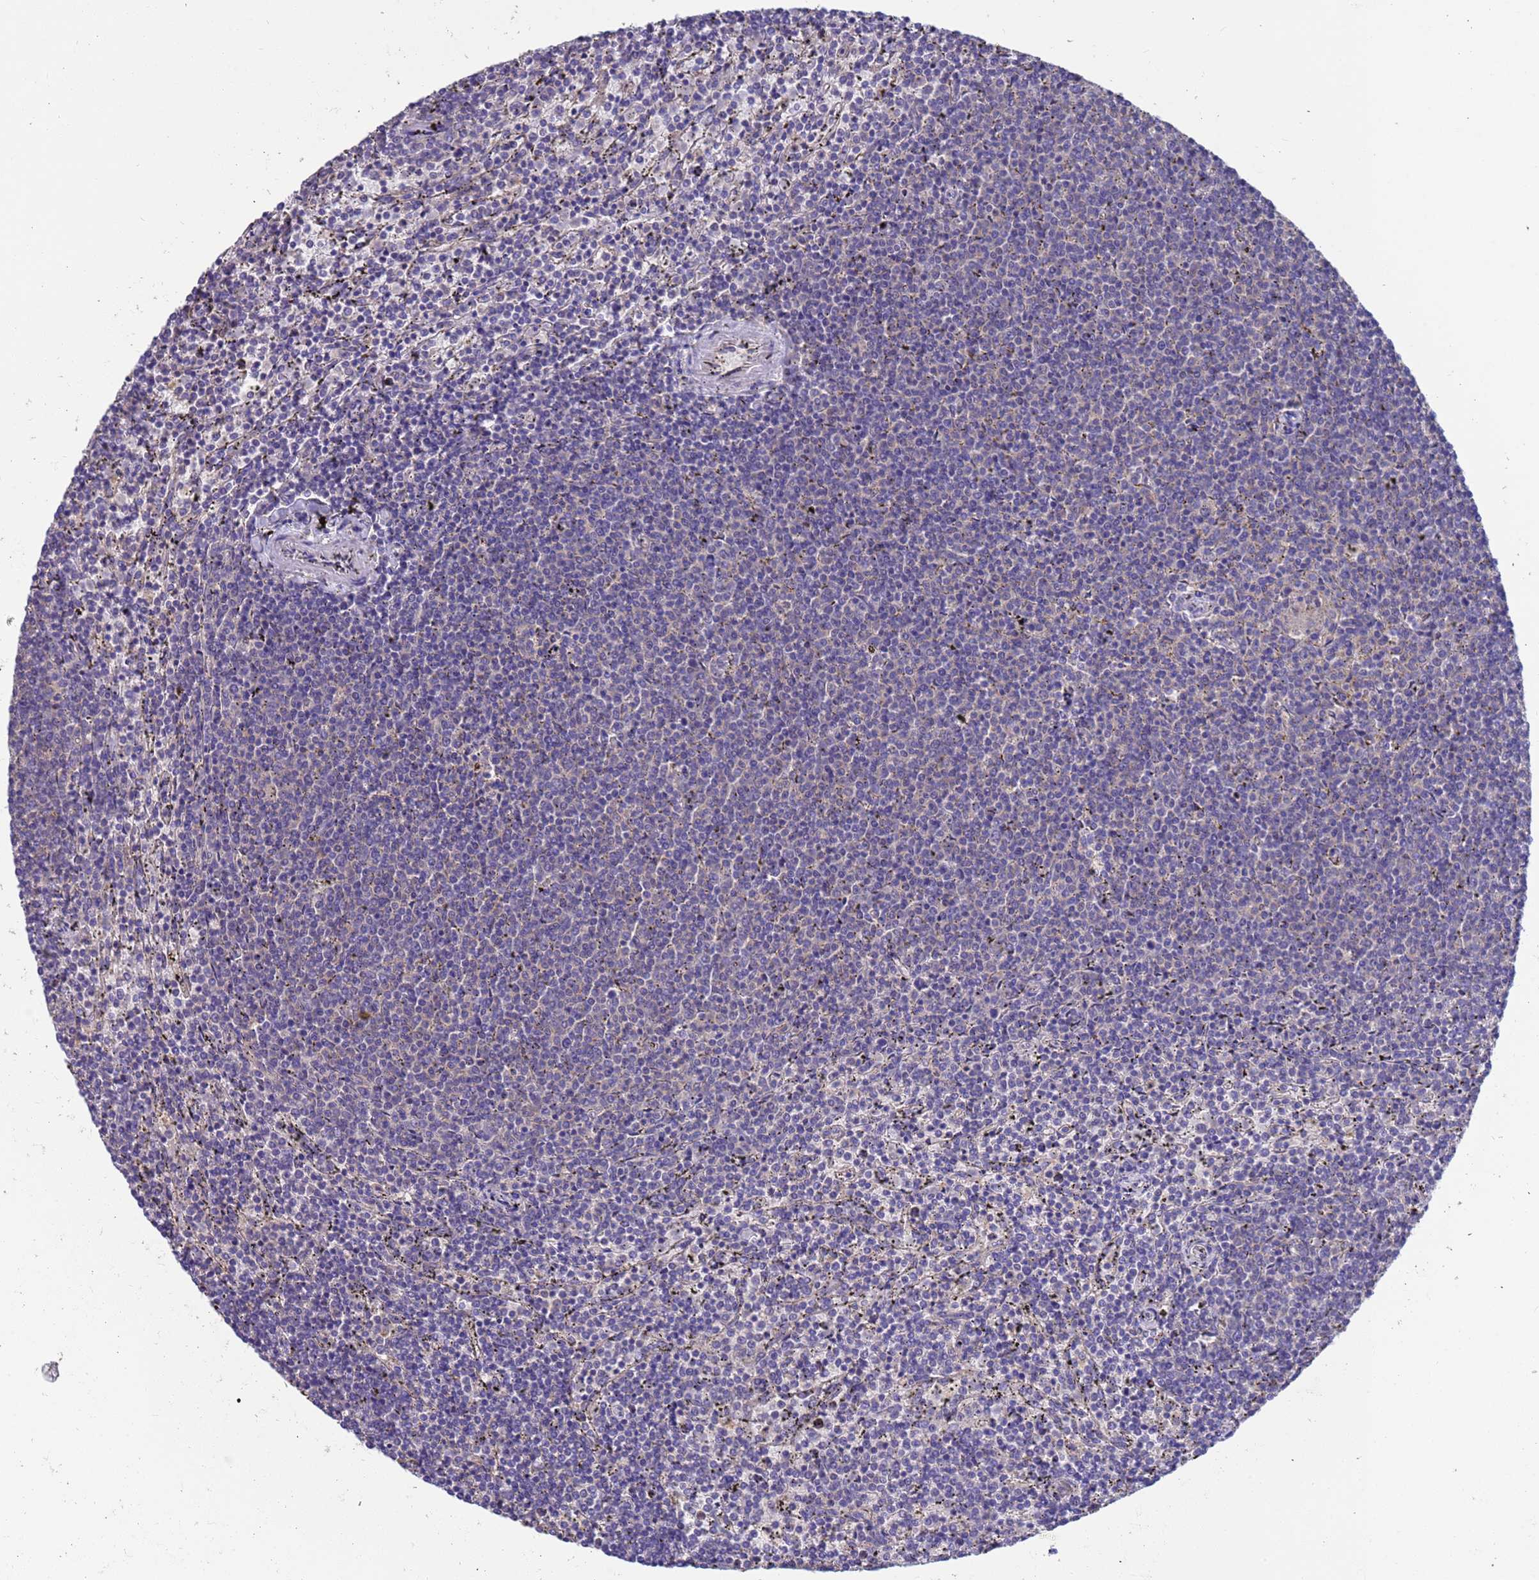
{"staining": {"intensity": "negative", "quantity": "none", "location": "none"}, "tissue": "lymphoma", "cell_type": "Tumor cells", "image_type": "cancer", "snomed": [{"axis": "morphology", "description": "Malignant lymphoma, non-Hodgkin's type, Low grade"}, {"axis": "topography", "description": "Spleen"}], "caption": "A photomicrograph of lymphoma stained for a protein shows no brown staining in tumor cells.", "gene": "SRL", "patient": {"sex": "female", "age": 50}}